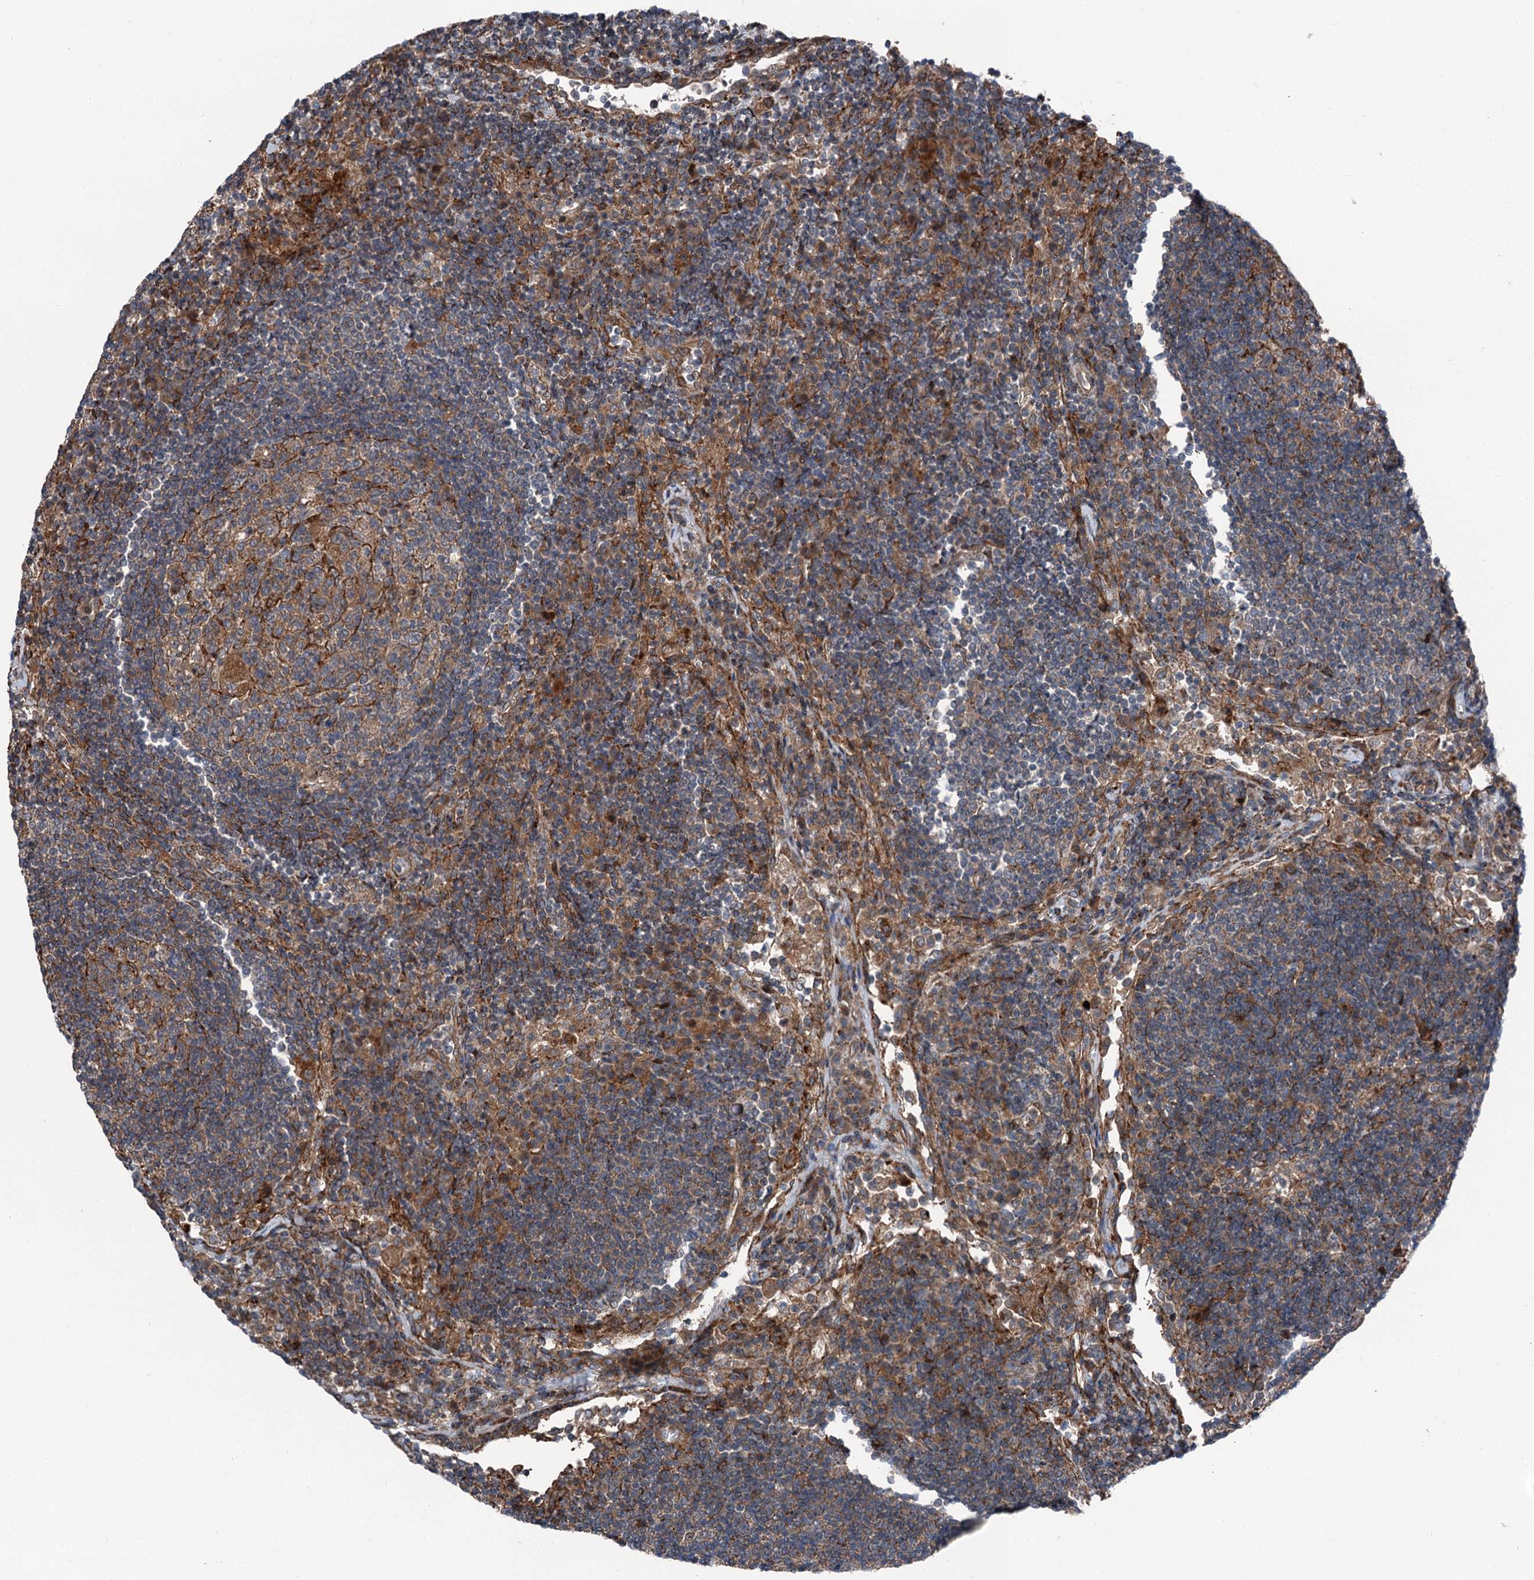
{"staining": {"intensity": "moderate", "quantity": ">75%", "location": "cytoplasmic/membranous"}, "tissue": "lymph node", "cell_type": "Germinal center cells", "image_type": "normal", "snomed": [{"axis": "morphology", "description": "Normal tissue, NOS"}, {"axis": "topography", "description": "Lymph node"}], "caption": "Immunohistochemical staining of unremarkable human lymph node demonstrates >75% levels of moderate cytoplasmic/membranous protein staining in approximately >75% of germinal center cells. (DAB IHC, brown staining for protein, blue staining for nuclei).", "gene": "POLR1D", "patient": {"sex": "female", "age": 53}}